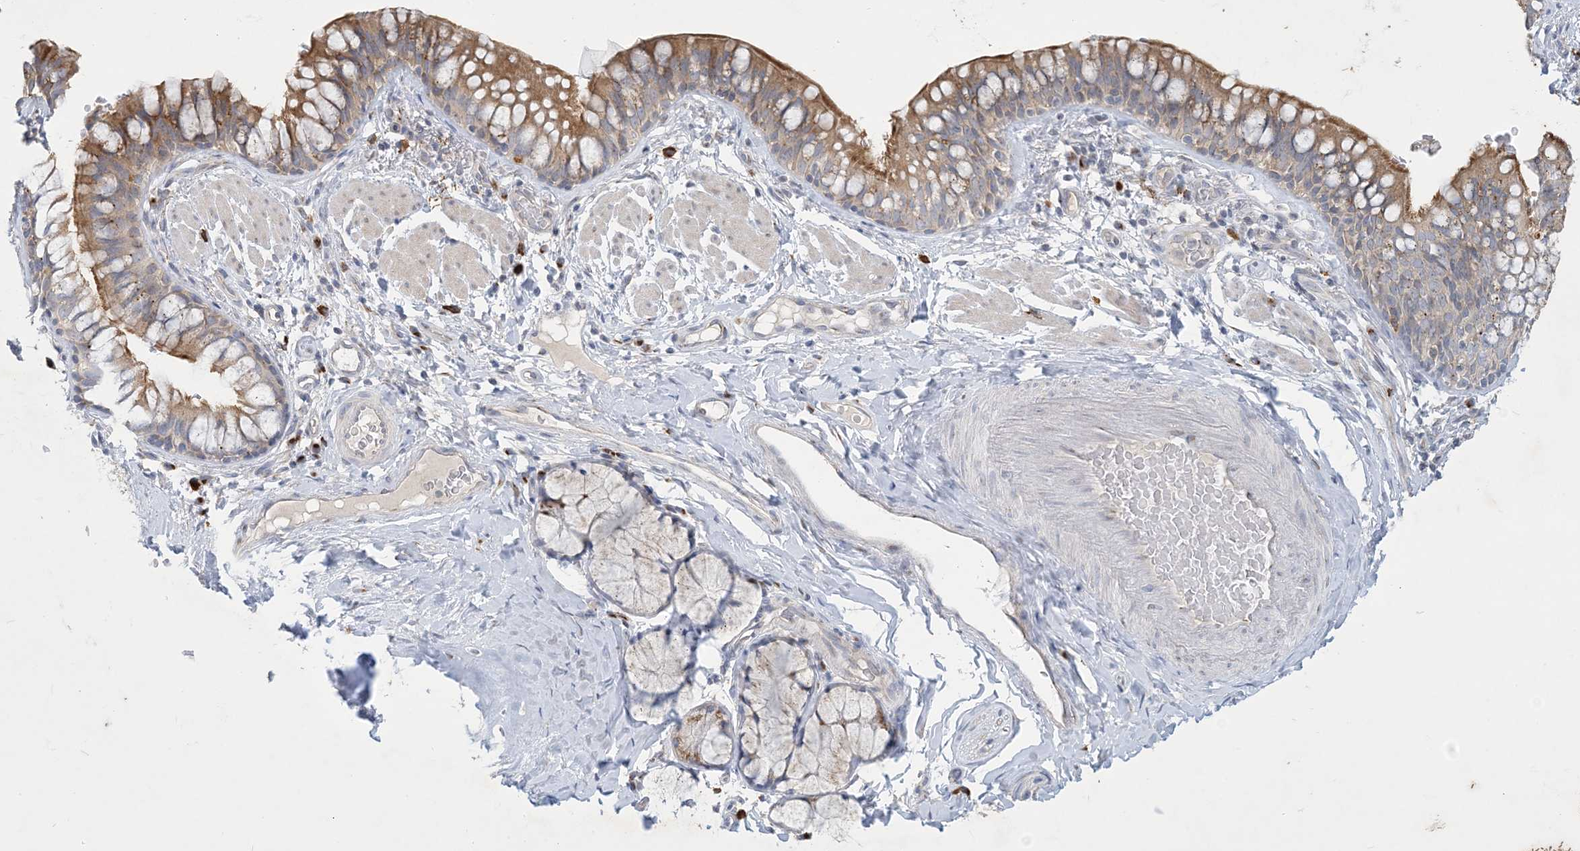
{"staining": {"intensity": "moderate", "quantity": ">75%", "location": "cytoplasmic/membranous"}, "tissue": "bronchus", "cell_type": "Respiratory epithelial cells", "image_type": "normal", "snomed": [{"axis": "morphology", "description": "Normal tissue, NOS"}, {"axis": "topography", "description": "Cartilage tissue"}, {"axis": "topography", "description": "Bronchus"}], "caption": "Immunohistochemistry (IHC) (DAB) staining of unremarkable bronchus exhibits moderate cytoplasmic/membranous protein expression in approximately >75% of respiratory epithelial cells.", "gene": "CCDC14", "patient": {"sex": "female", "age": 36}}